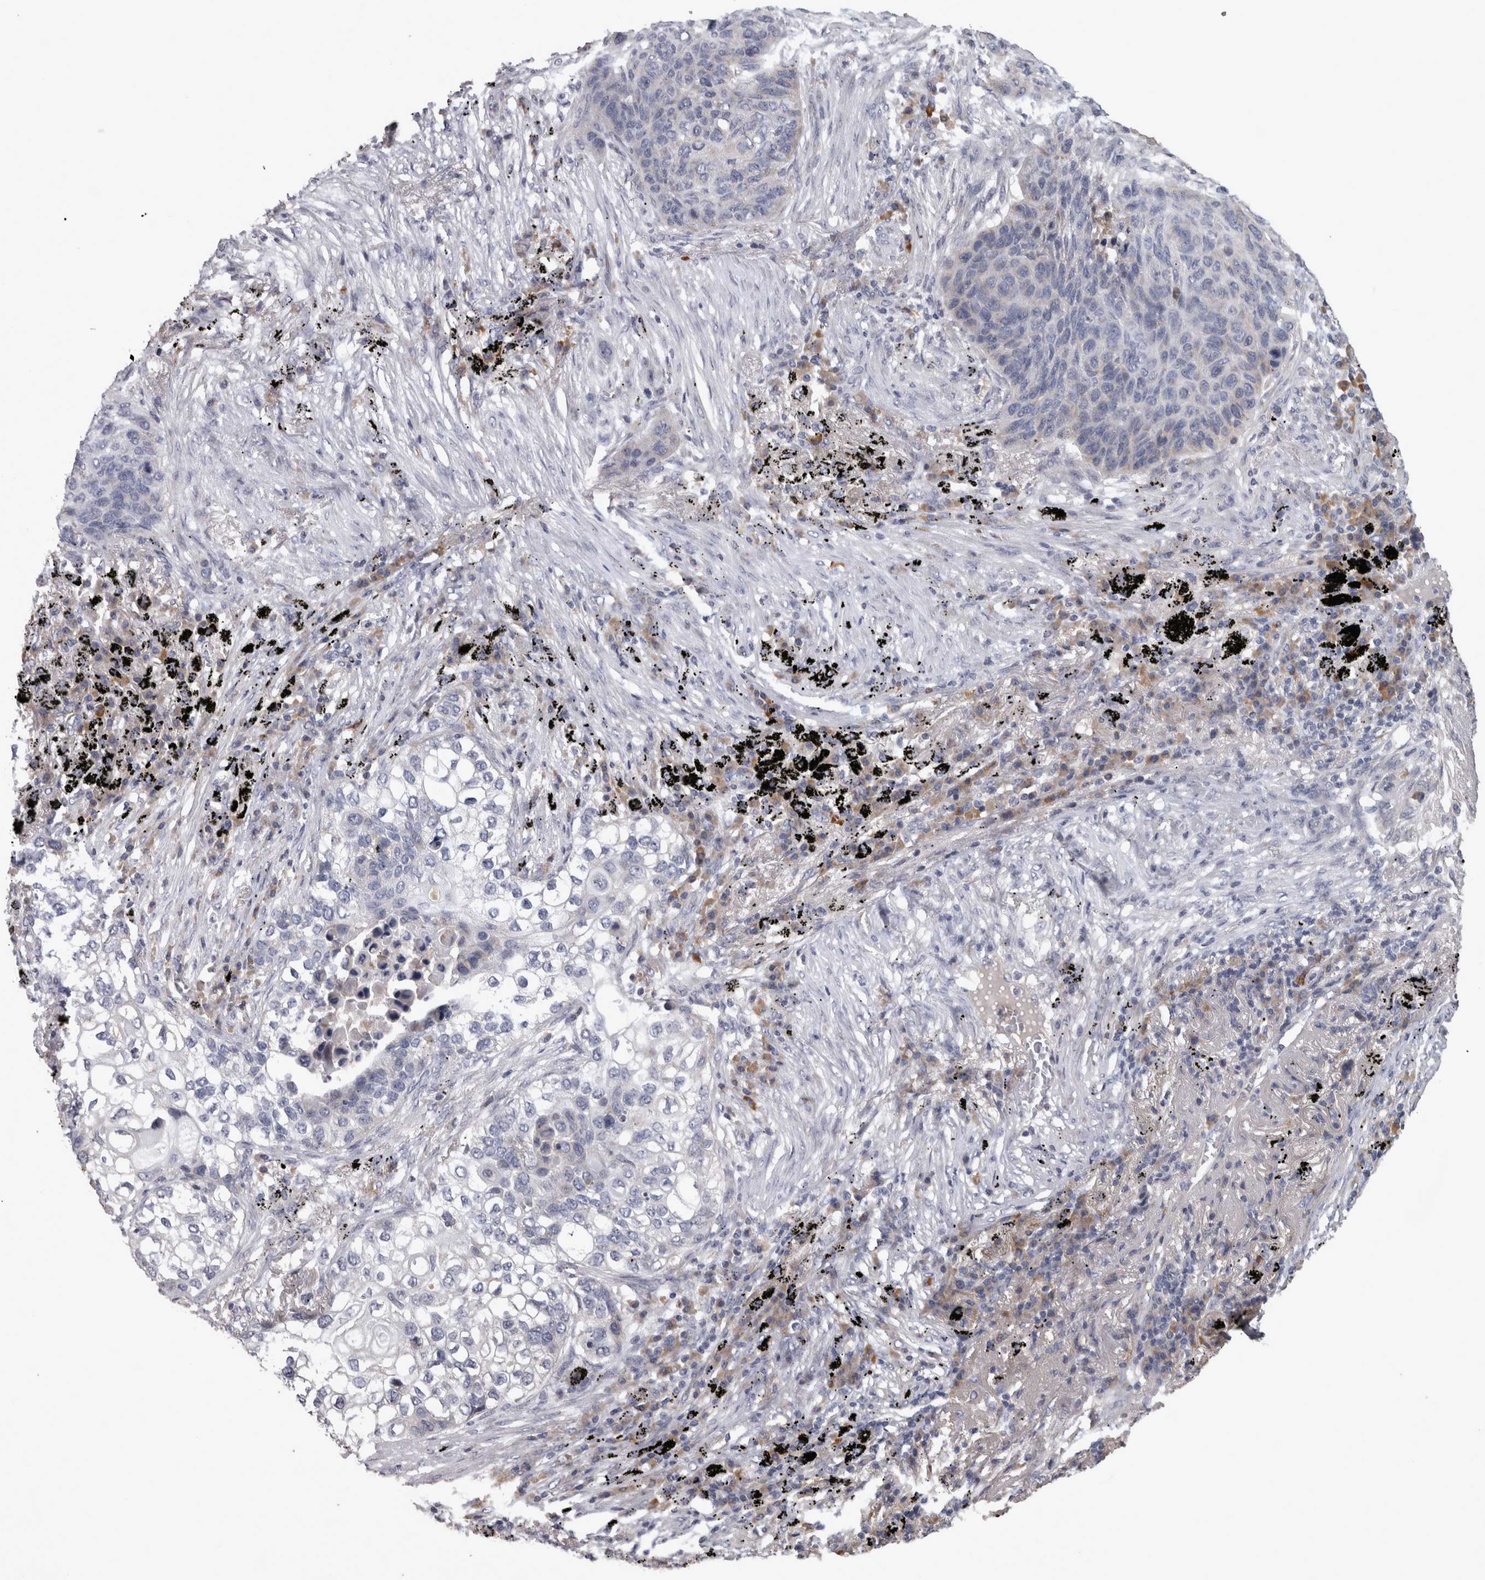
{"staining": {"intensity": "negative", "quantity": "none", "location": "none"}, "tissue": "lung cancer", "cell_type": "Tumor cells", "image_type": "cancer", "snomed": [{"axis": "morphology", "description": "Squamous cell carcinoma, NOS"}, {"axis": "topography", "description": "Lung"}], "caption": "DAB immunohistochemical staining of human lung cancer (squamous cell carcinoma) exhibits no significant positivity in tumor cells.", "gene": "DBT", "patient": {"sex": "female", "age": 63}}